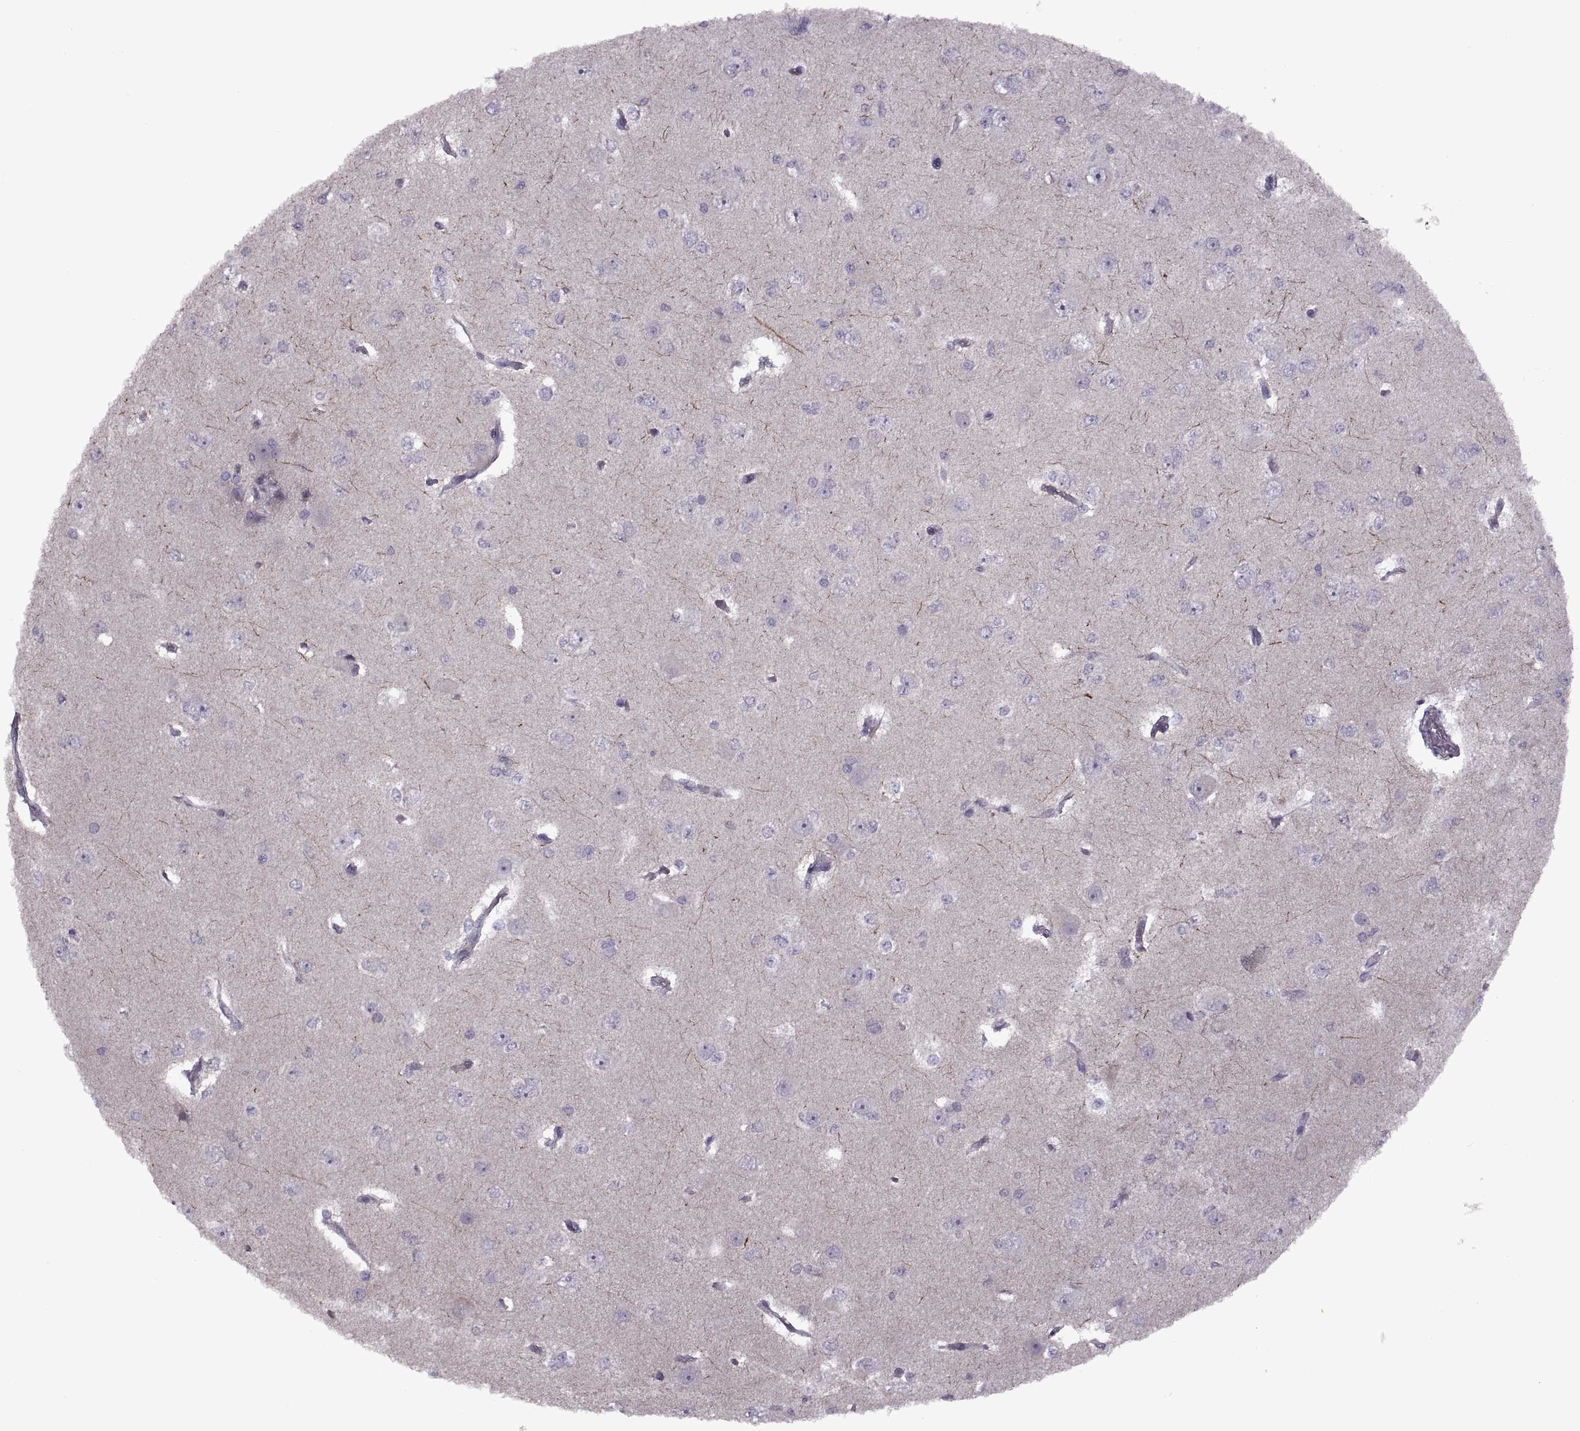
{"staining": {"intensity": "negative", "quantity": "none", "location": "none"}, "tissue": "glioma", "cell_type": "Tumor cells", "image_type": "cancer", "snomed": [{"axis": "morphology", "description": "Glioma, malignant, Low grade"}, {"axis": "topography", "description": "Brain"}], "caption": "Immunohistochemistry image of neoplastic tissue: human glioma stained with DAB shows no significant protein staining in tumor cells.", "gene": "RIPK4", "patient": {"sex": "male", "age": 27}}